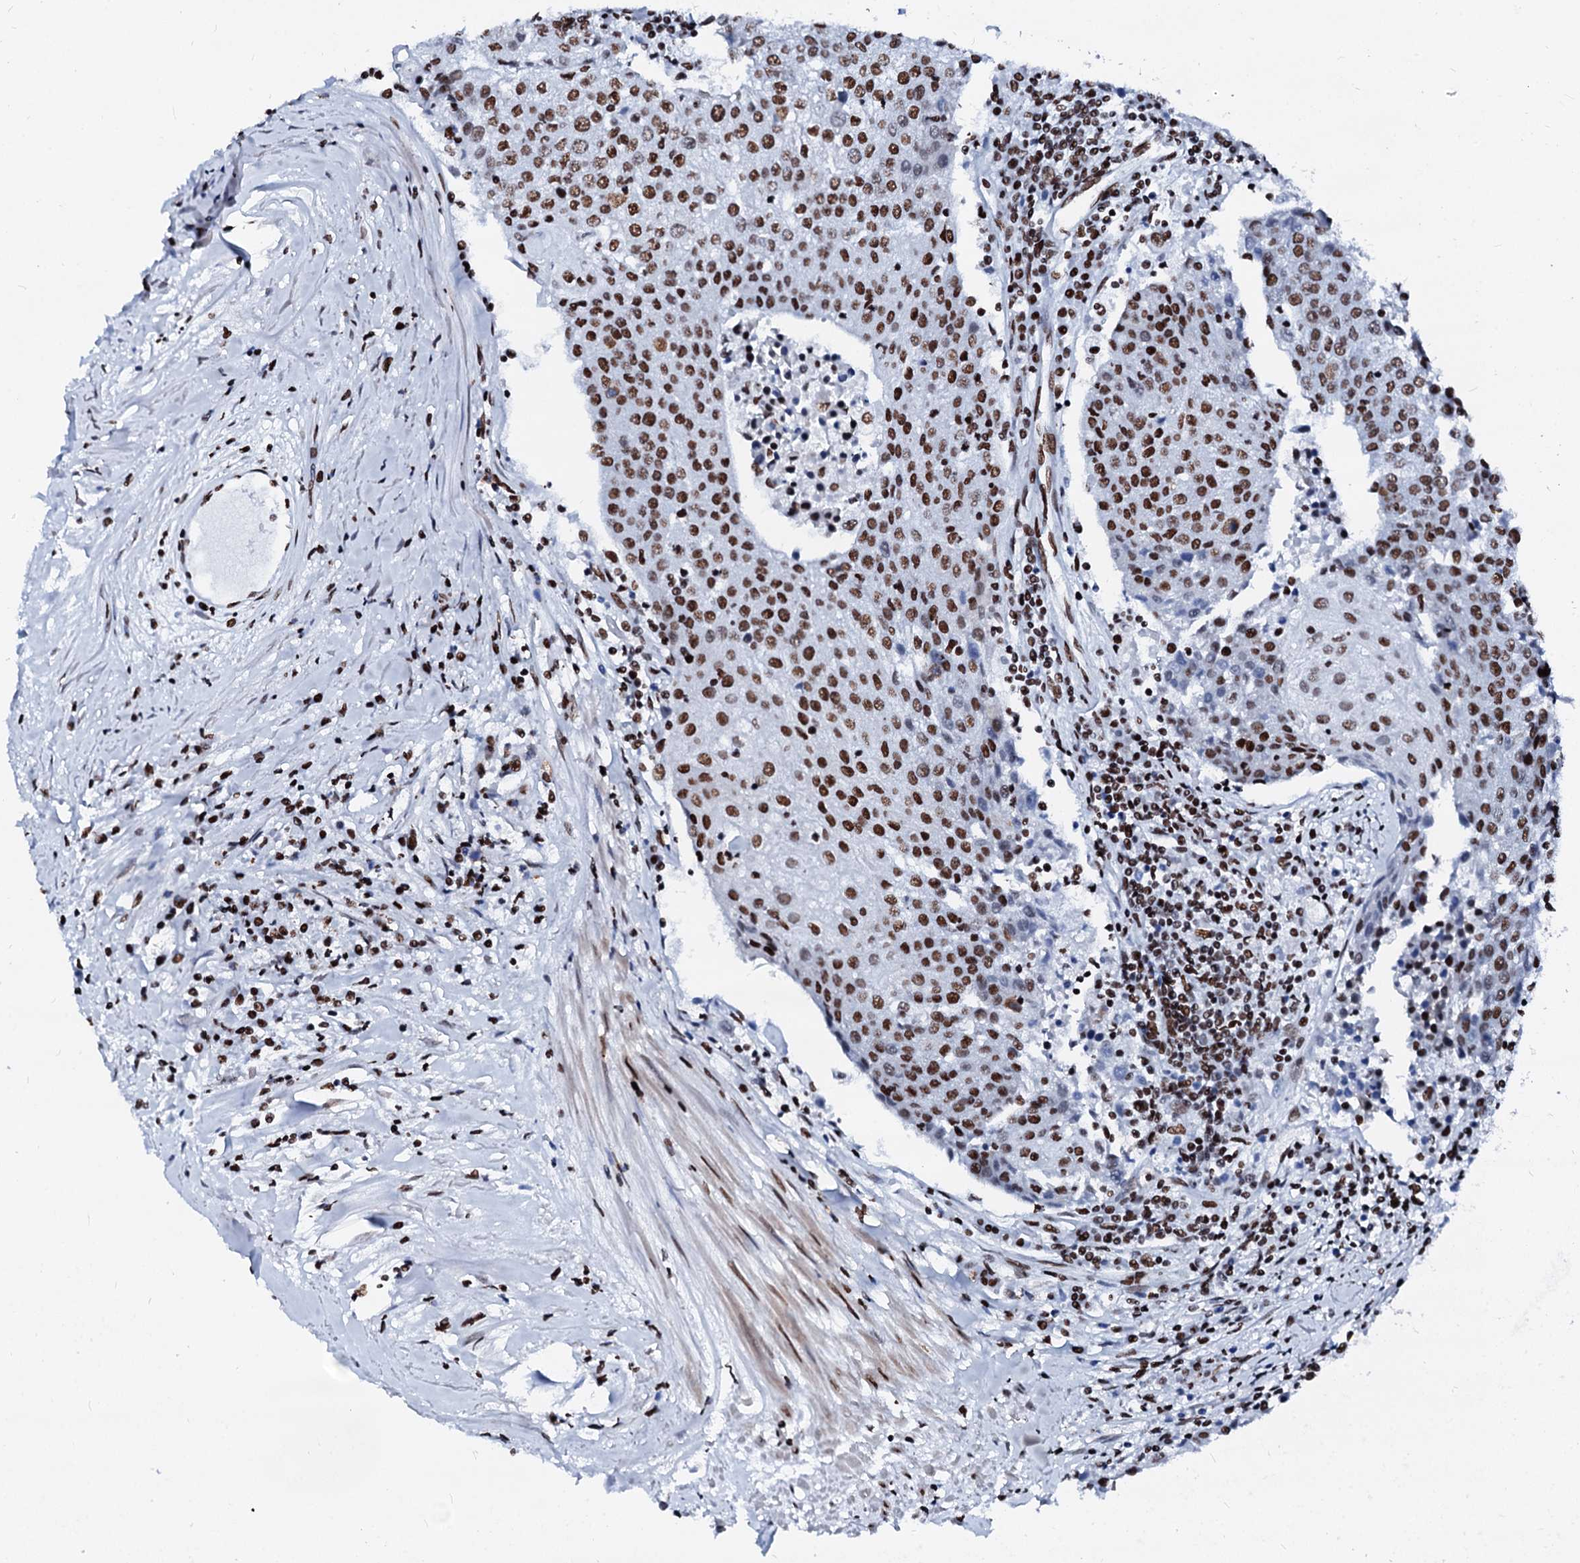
{"staining": {"intensity": "moderate", "quantity": ">75%", "location": "nuclear"}, "tissue": "urothelial cancer", "cell_type": "Tumor cells", "image_type": "cancer", "snomed": [{"axis": "morphology", "description": "Urothelial carcinoma, High grade"}, {"axis": "topography", "description": "Urinary bladder"}], "caption": "High-magnification brightfield microscopy of urothelial cancer stained with DAB (brown) and counterstained with hematoxylin (blue). tumor cells exhibit moderate nuclear positivity is appreciated in approximately>75% of cells.", "gene": "RALY", "patient": {"sex": "female", "age": 85}}